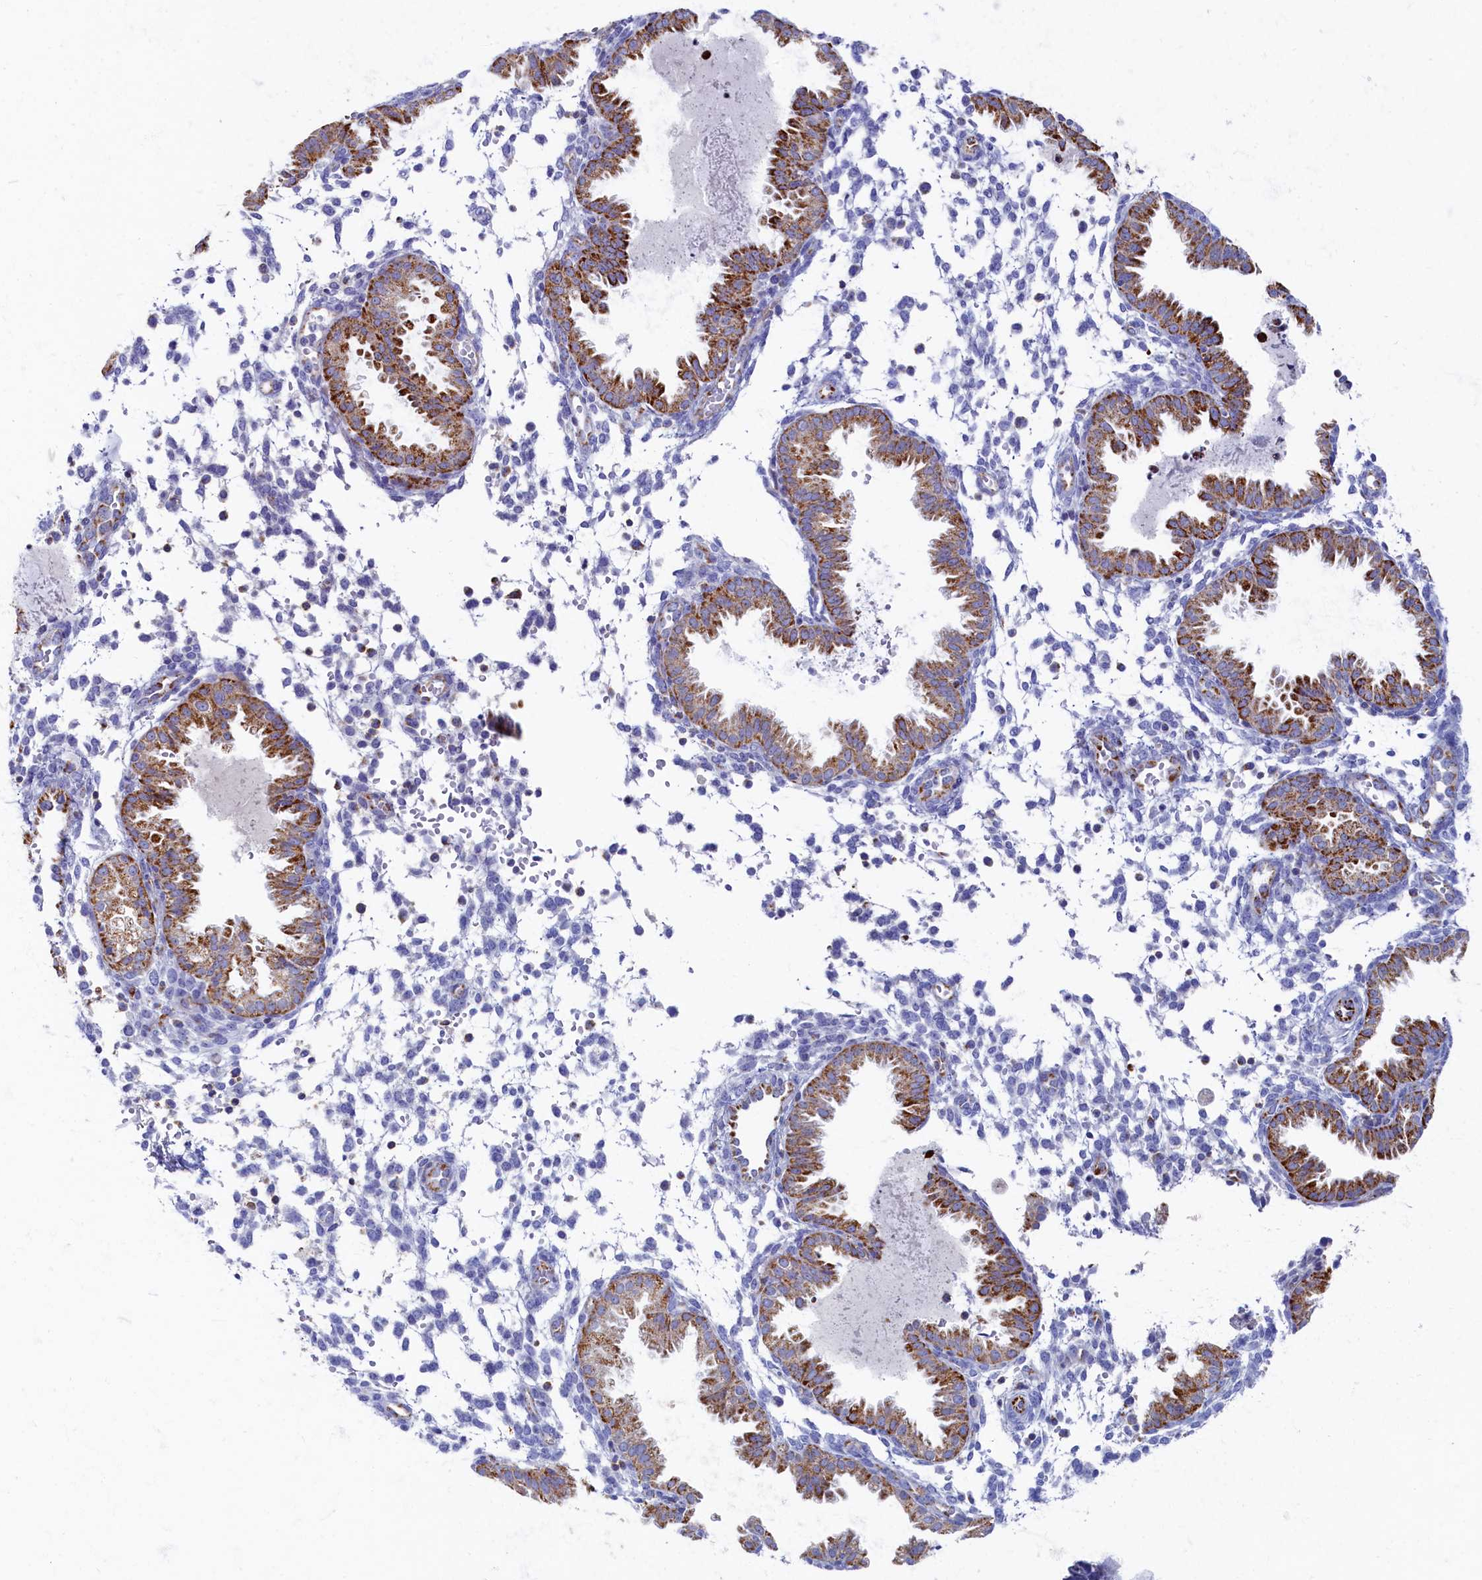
{"staining": {"intensity": "negative", "quantity": "none", "location": "none"}, "tissue": "endometrium", "cell_type": "Cells in endometrial stroma", "image_type": "normal", "snomed": [{"axis": "morphology", "description": "Normal tissue, NOS"}, {"axis": "topography", "description": "Endometrium"}], "caption": "A histopathology image of endometrium stained for a protein shows no brown staining in cells in endometrial stroma. (DAB (3,3'-diaminobenzidine) immunohistochemistry with hematoxylin counter stain).", "gene": "OCIAD2", "patient": {"sex": "female", "age": 33}}